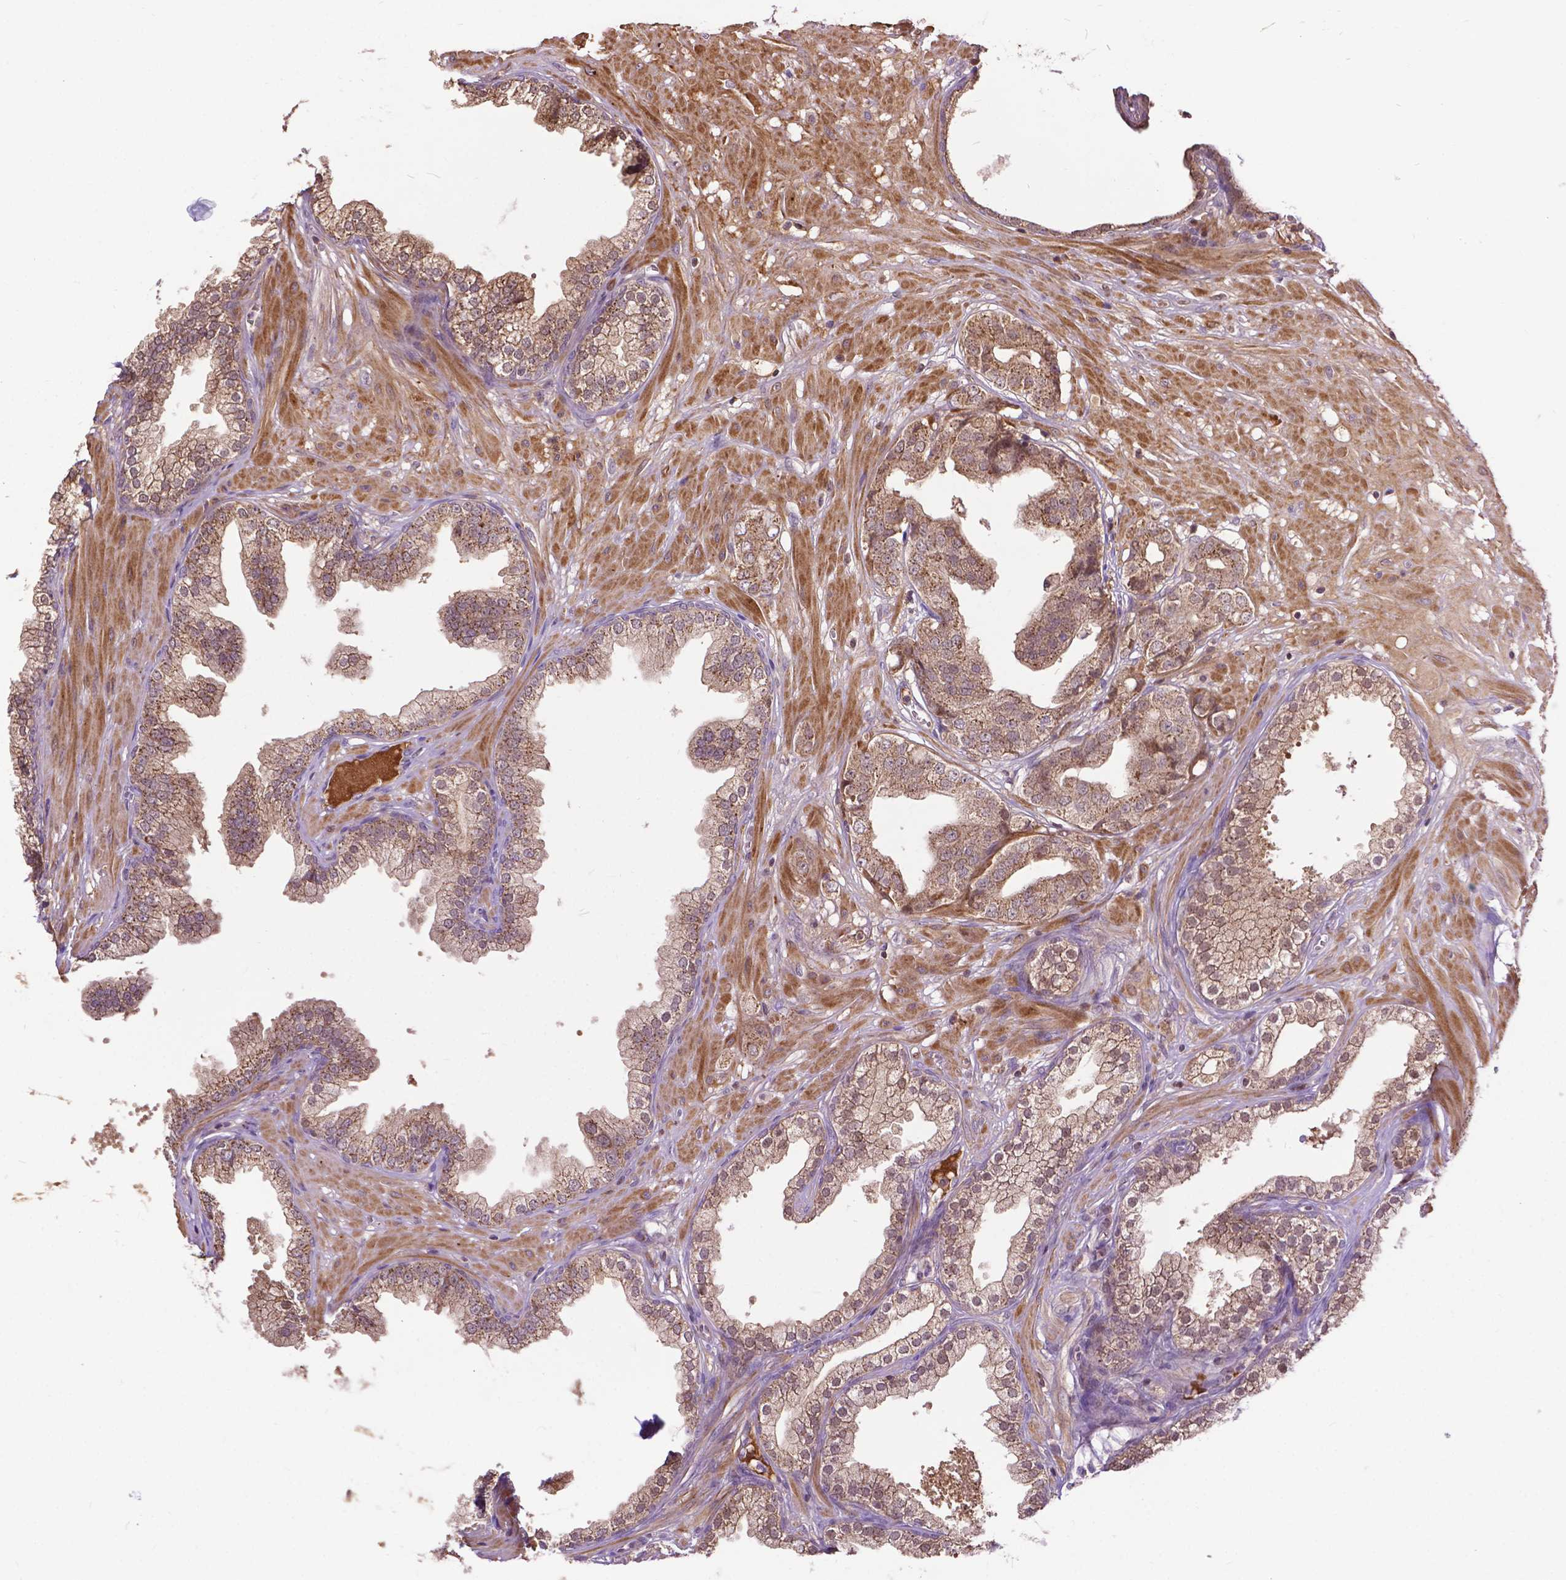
{"staining": {"intensity": "moderate", "quantity": ">75%", "location": "cytoplasmic/membranous"}, "tissue": "prostate cancer", "cell_type": "Tumor cells", "image_type": "cancer", "snomed": [{"axis": "morphology", "description": "Adenocarcinoma, Low grade"}, {"axis": "topography", "description": "Prostate"}], "caption": "Immunohistochemistry photomicrograph of human prostate adenocarcinoma (low-grade) stained for a protein (brown), which exhibits medium levels of moderate cytoplasmic/membranous positivity in approximately >75% of tumor cells.", "gene": "CHMP4A", "patient": {"sex": "male", "age": 60}}